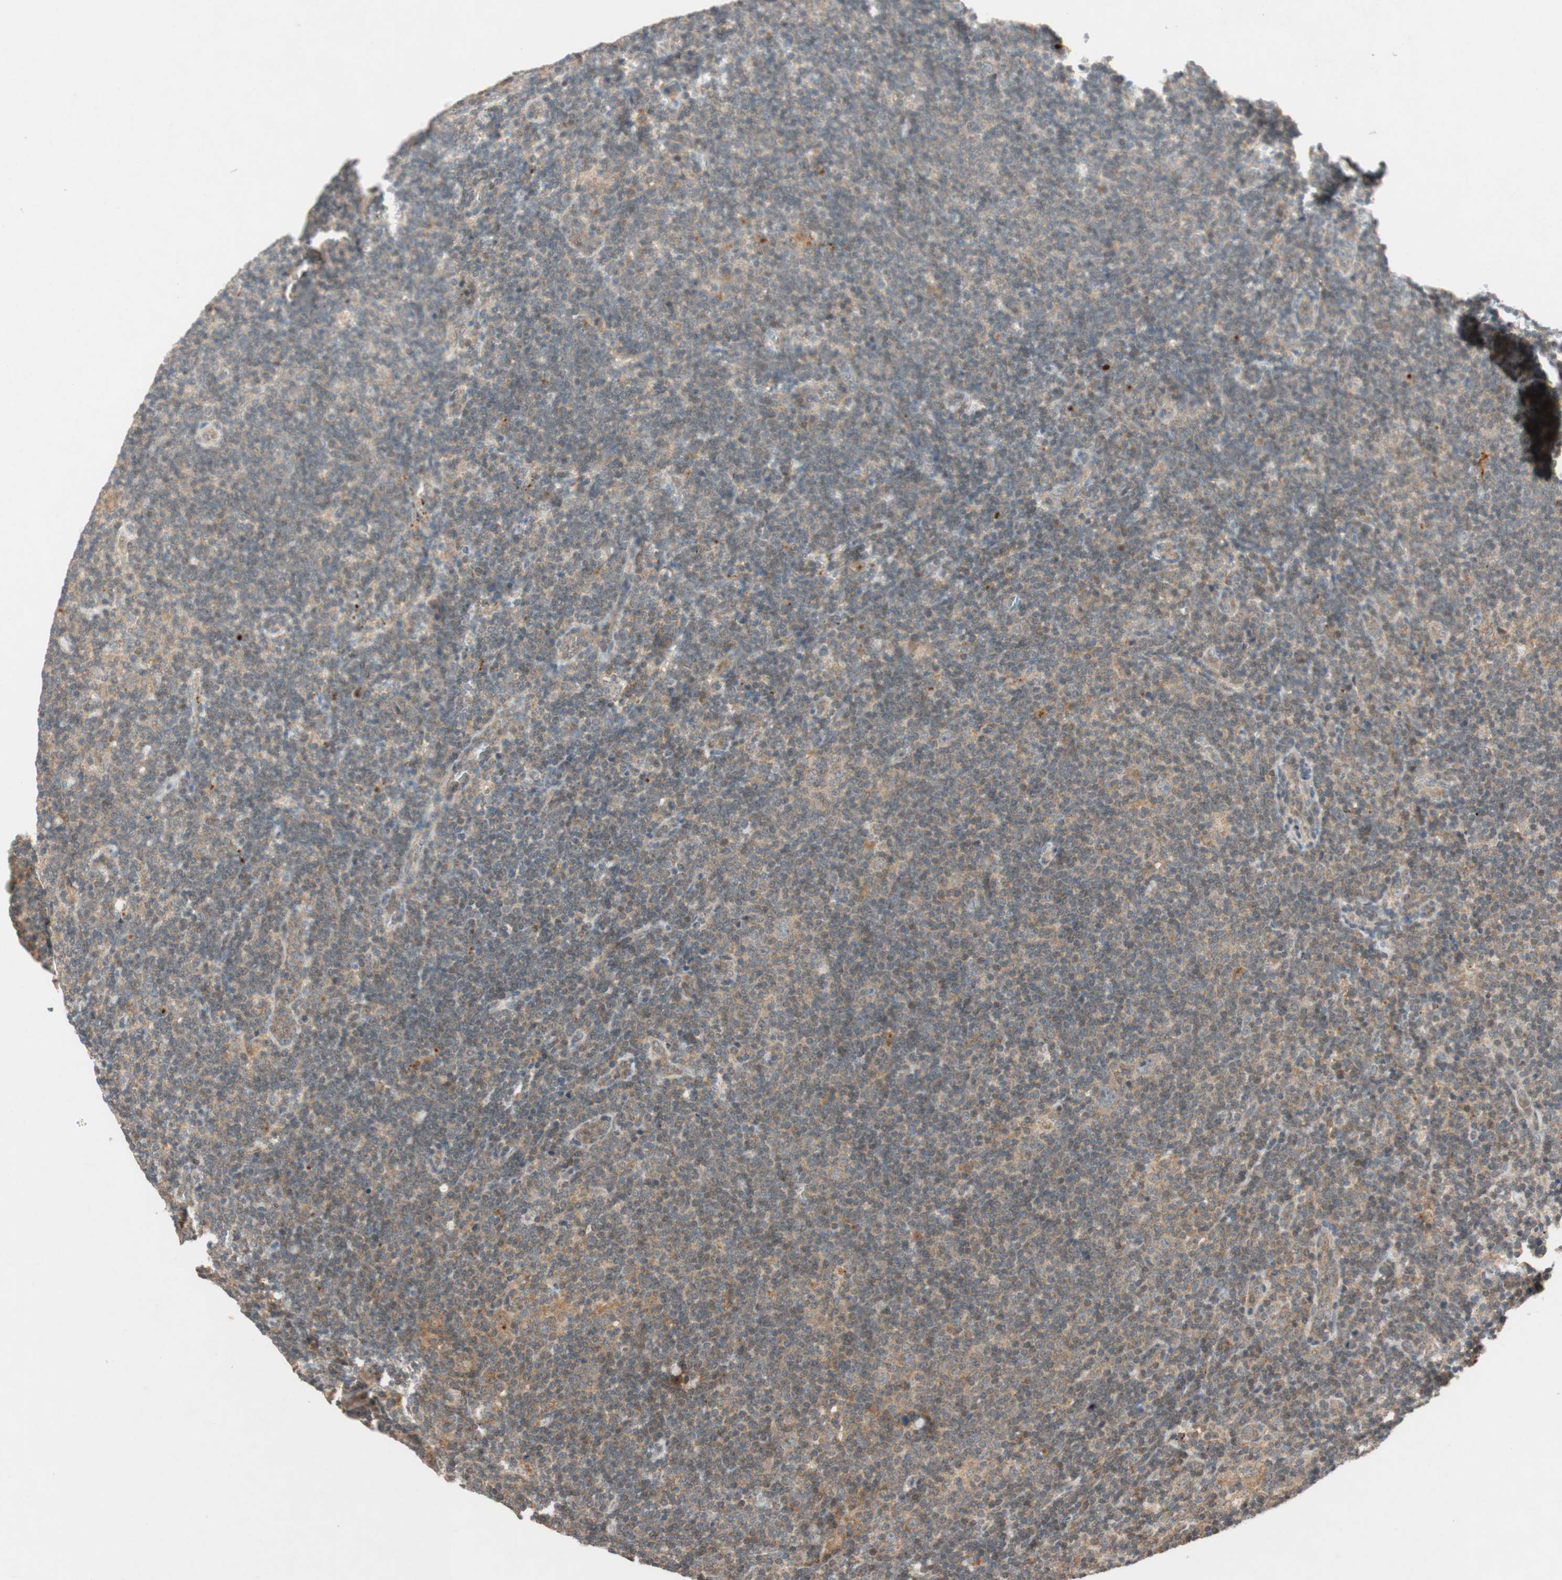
{"staining": {"intensity": "weak", "quantity": ">75%", "location": "cytoplasmic/membranous"}, "tissue": "lymphoma", "cell_type": "Tumor cells", "image_type": "cancer", "snomed": [{"axis": "morphology", "description": "Hodgkin's disease, NOS"}, {"axis": "topography", "description": "Lymph node"}], "caption": "Immunohistochemical staining of human lymphoma shows low levels of weak cytoplasmic/membranous protein positivity in approximately >75% of tumor cells. (DAB = brown stain, brightfield microscopy at high magnification).", "gene": "GLB1", "patient": {"sex": "female", "age": 57}}